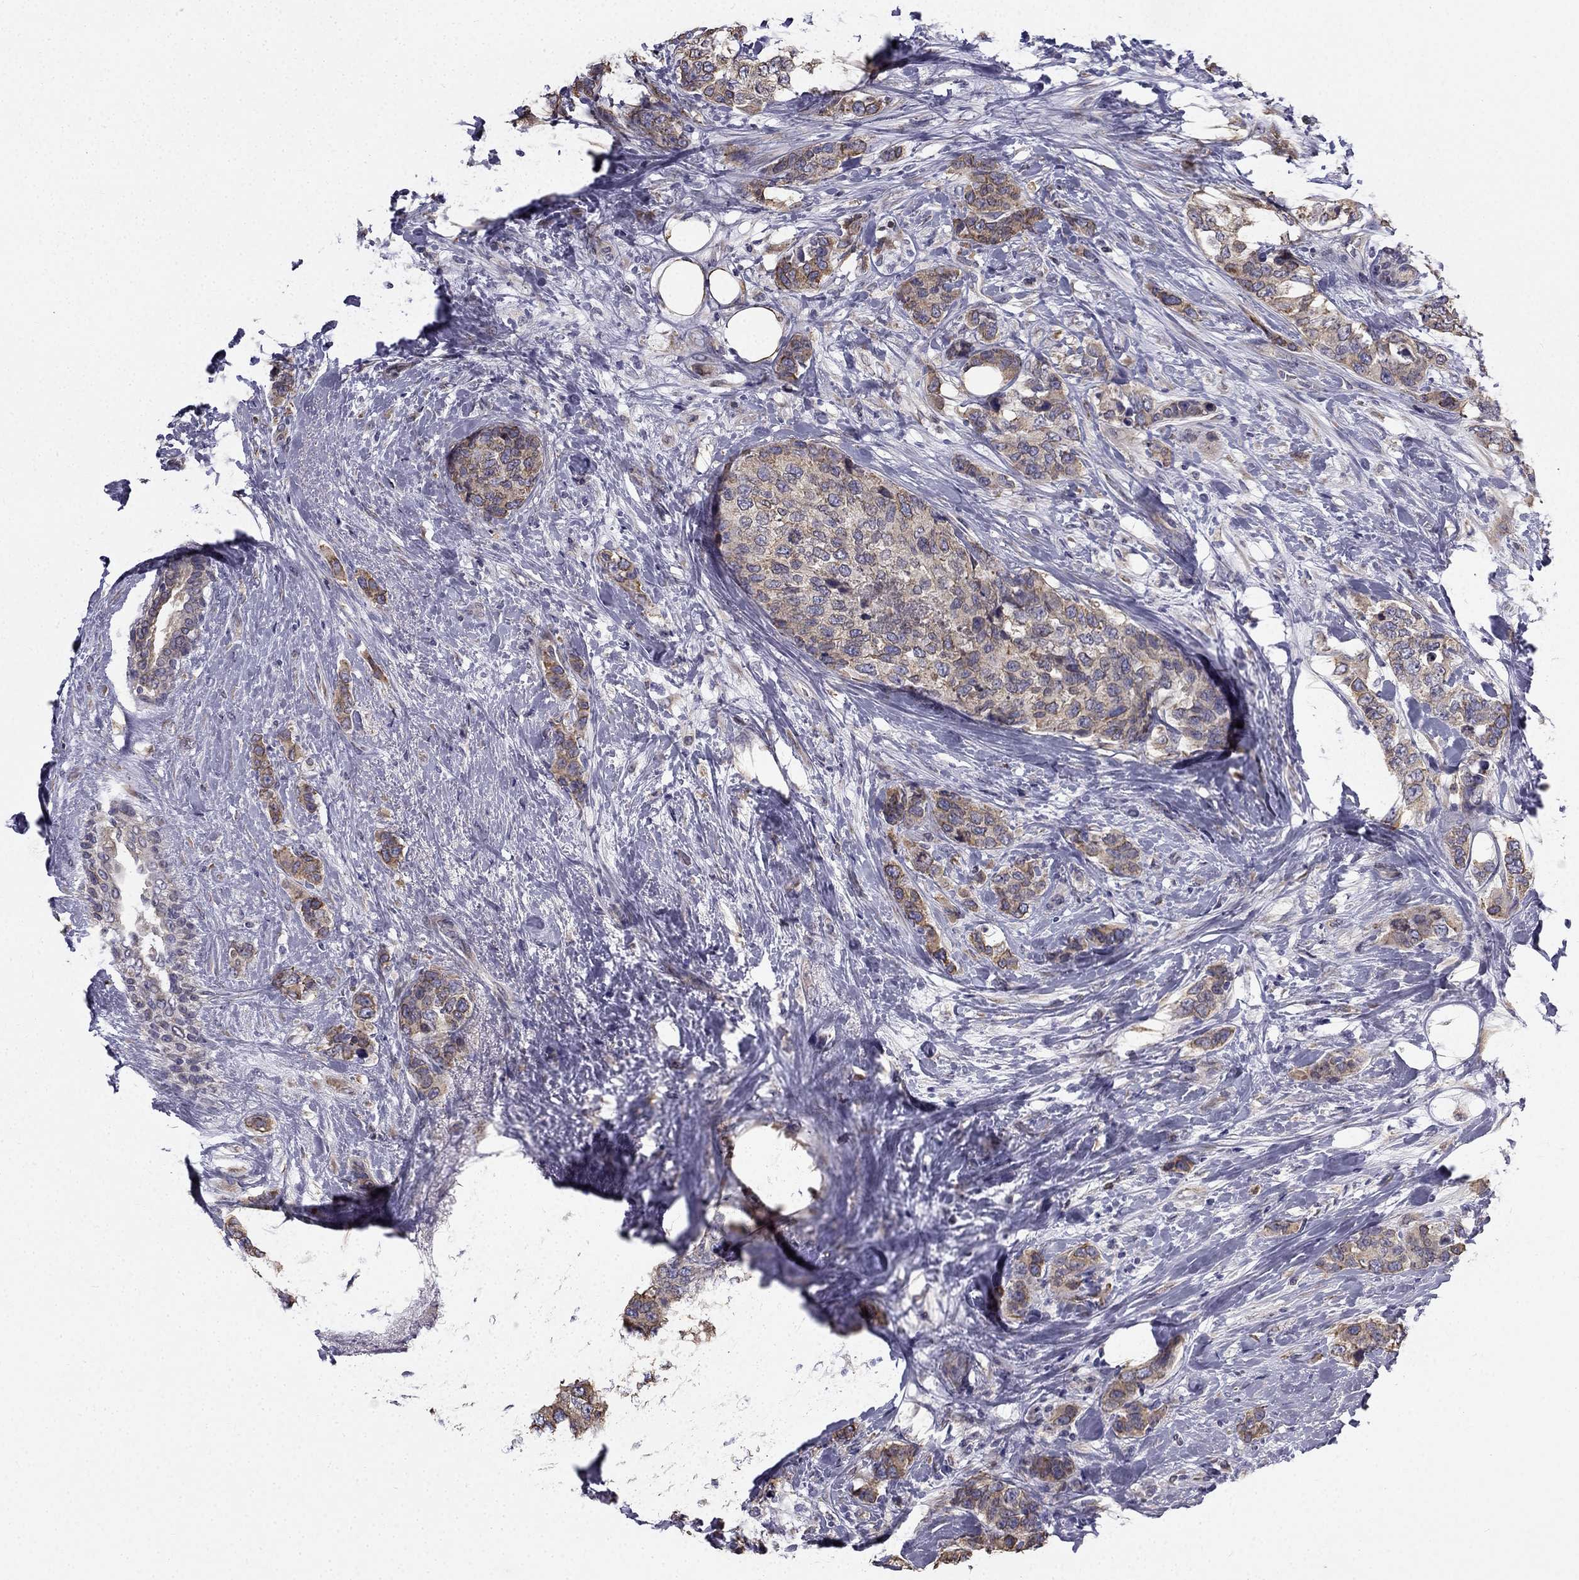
{"staining": {"intensity": "moderate", "quantity": "<25%", "location": "cytoplasmic/membranous"}, "tissue": "breast cancer", "cell_type": "Tumor cells", "image_type": "cancer", "snomed": [{"axis": "morphology", "description": "Lobular carcinoma"}, {"axis": "topography", "description": "Breast"}], "caption": "Breast lobular carcinoma was stained to show a protein in brown. There is low levels of moderate cytoplasmic/membranous staining in about <25% of tumor cells.", "gene": "CCDC40", "patient": {"sex": "female", "age": 59}}